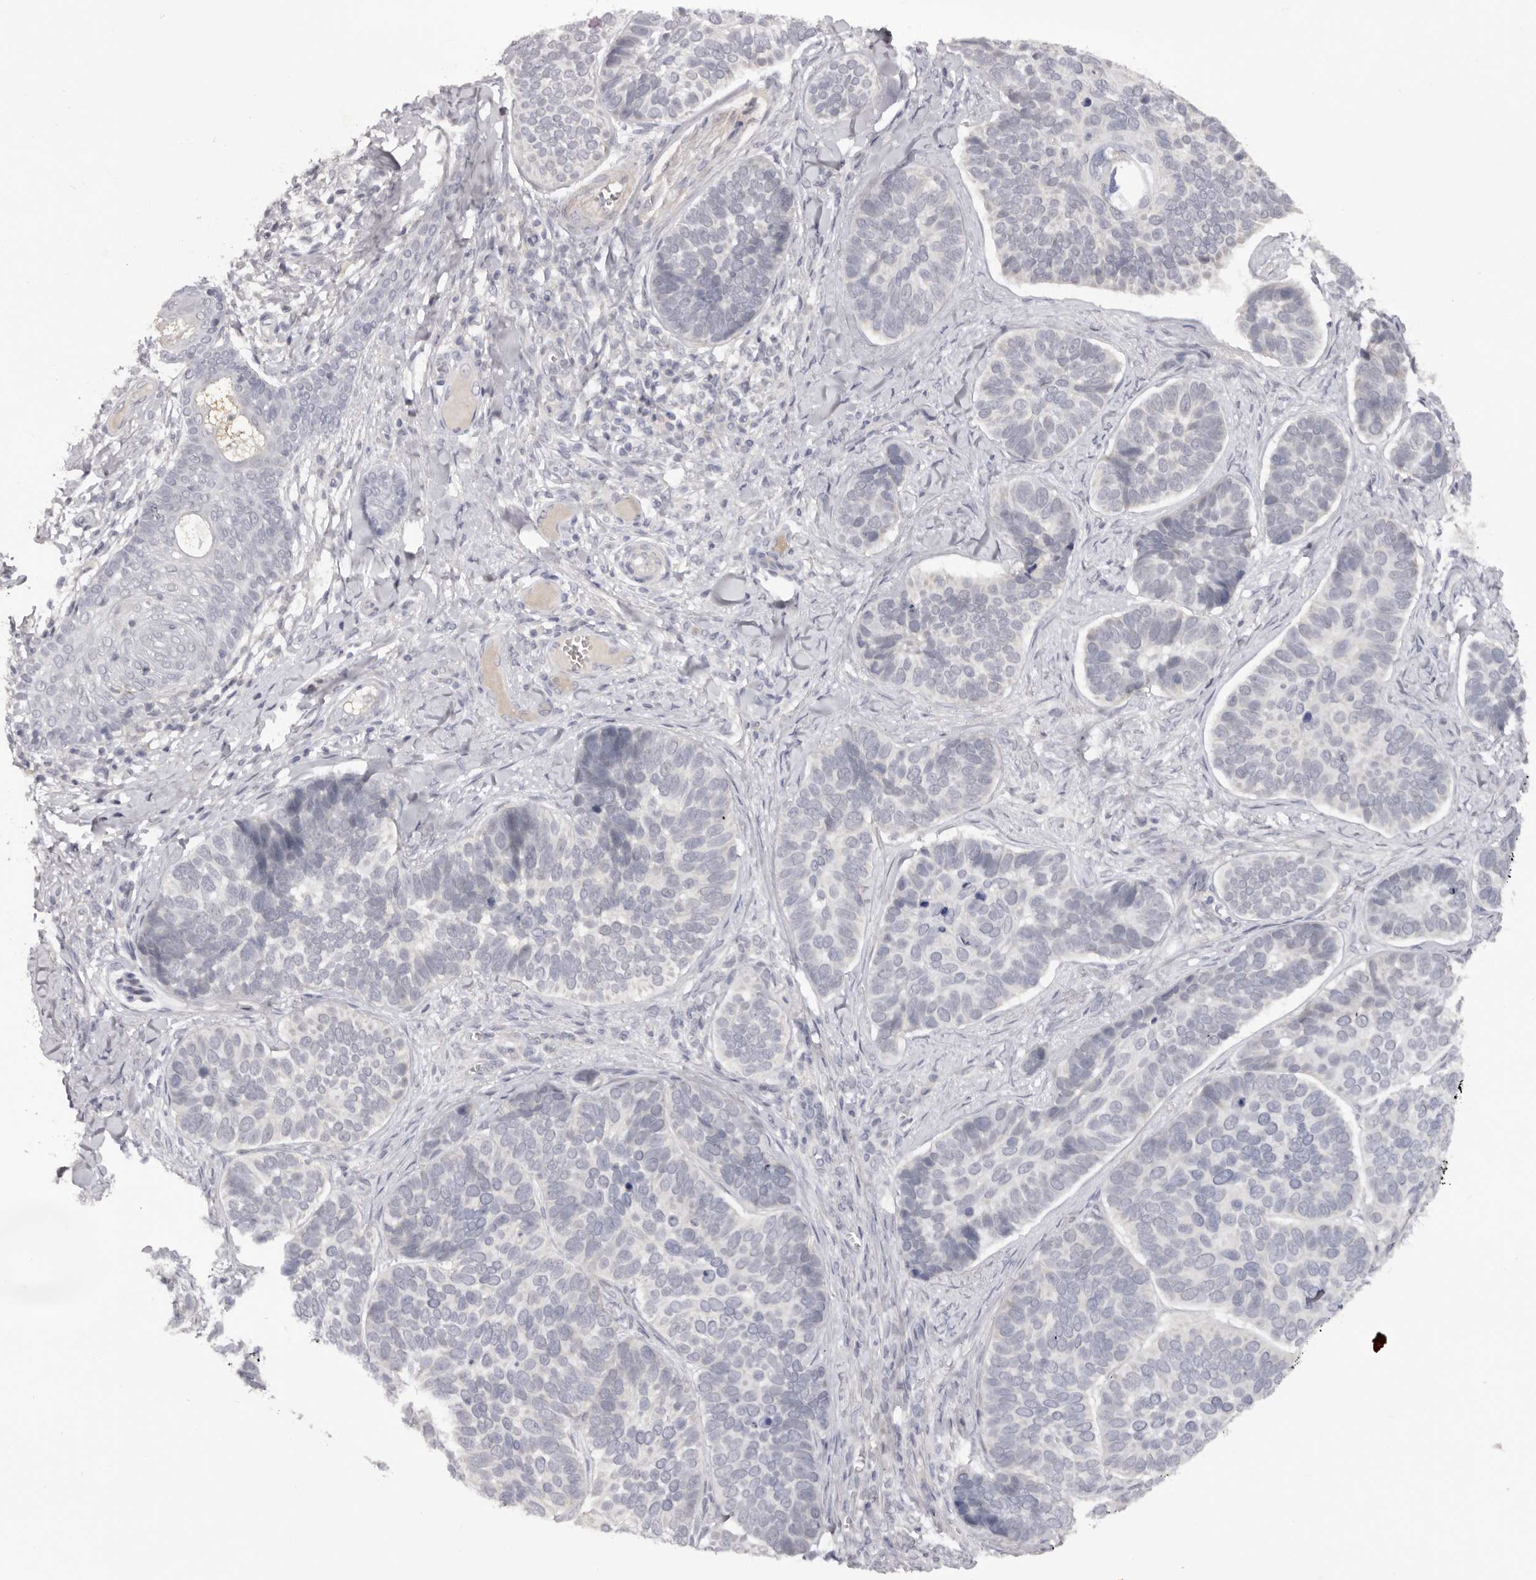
{"staining": {"intensity": "negative", "quantity": "none", "location": "none"}, "tissue": "skin cancer", "cell_type": "Tumor cells", "image_type": "cancer", "snomed": [{"axis": "morphology", "description": "Basal cell carcinoma"}, {"axis": "topography", "description": "Skin"}], "caption": "Tumor cells show no significant protein positivity in skin basal cell carcinoma. The staining is performed using DAB (3,3'-diaminobenzidine) brown chromogen with nuclei counter-stained in using hematoxylin.", "gene": "TNR", "patient": {"sex": "male", "age": 62}}